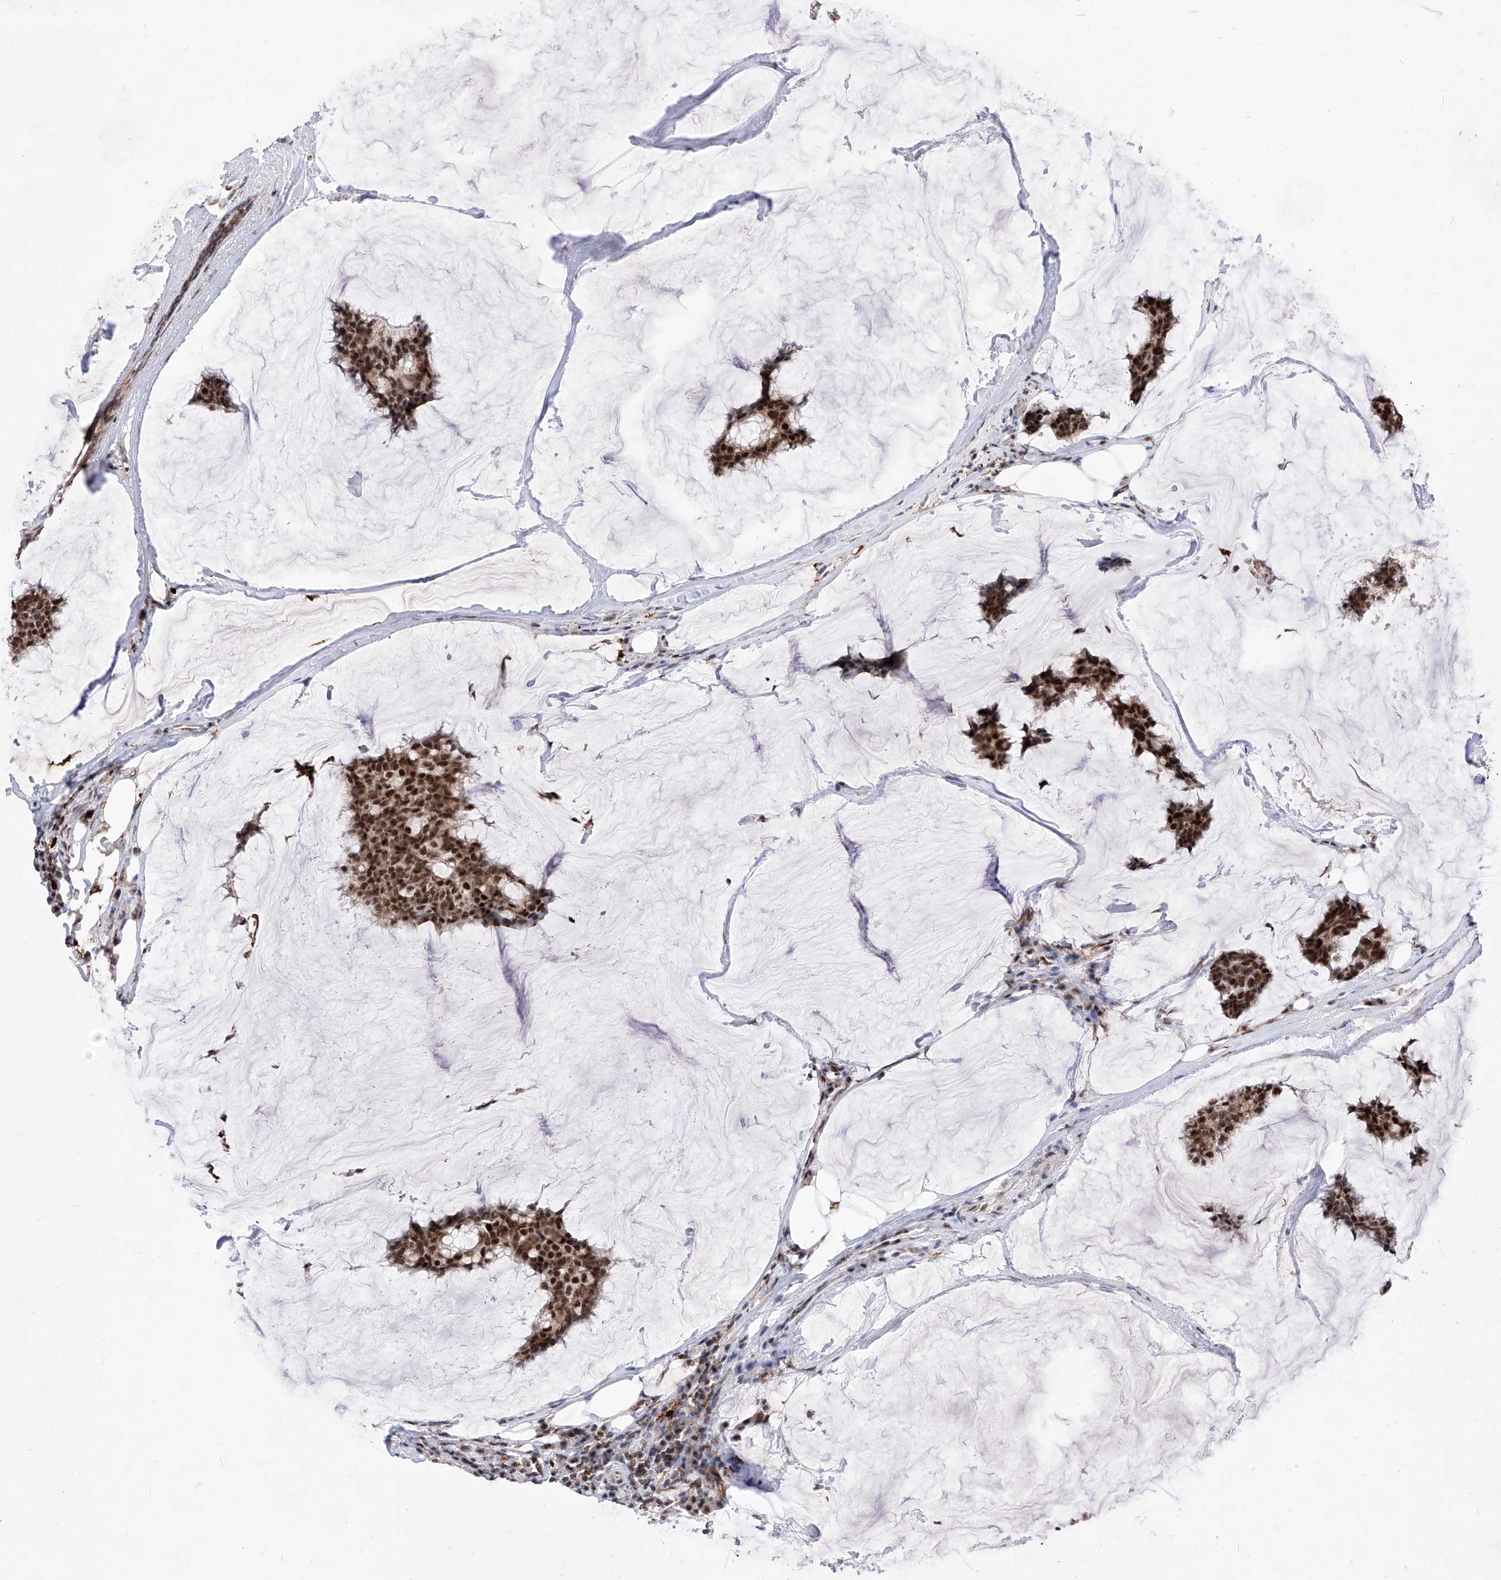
{"staining": {"intensity": "strong", "quantity": ">75%", "location": "nuclear"}, "tissue": "breast cancer", "cell_type": "Tumor cells", "image_type": "cancer", "snomed": [{"axis": "morphology", "description": "Duct carcinoma"}, {"axis": "topography", "description": "Breast"}], "caption": "Tumor cells display strong nuclear staining in approximately >75% of cells in breast cancer. The staining was performed using DAB to visualize the protein expression in brown, while the nuclei were stained in blue with hematoxylin (Magnification: 20x).", "gene": "PHF5A", "patient": {"sex": "female", "age": 93}}